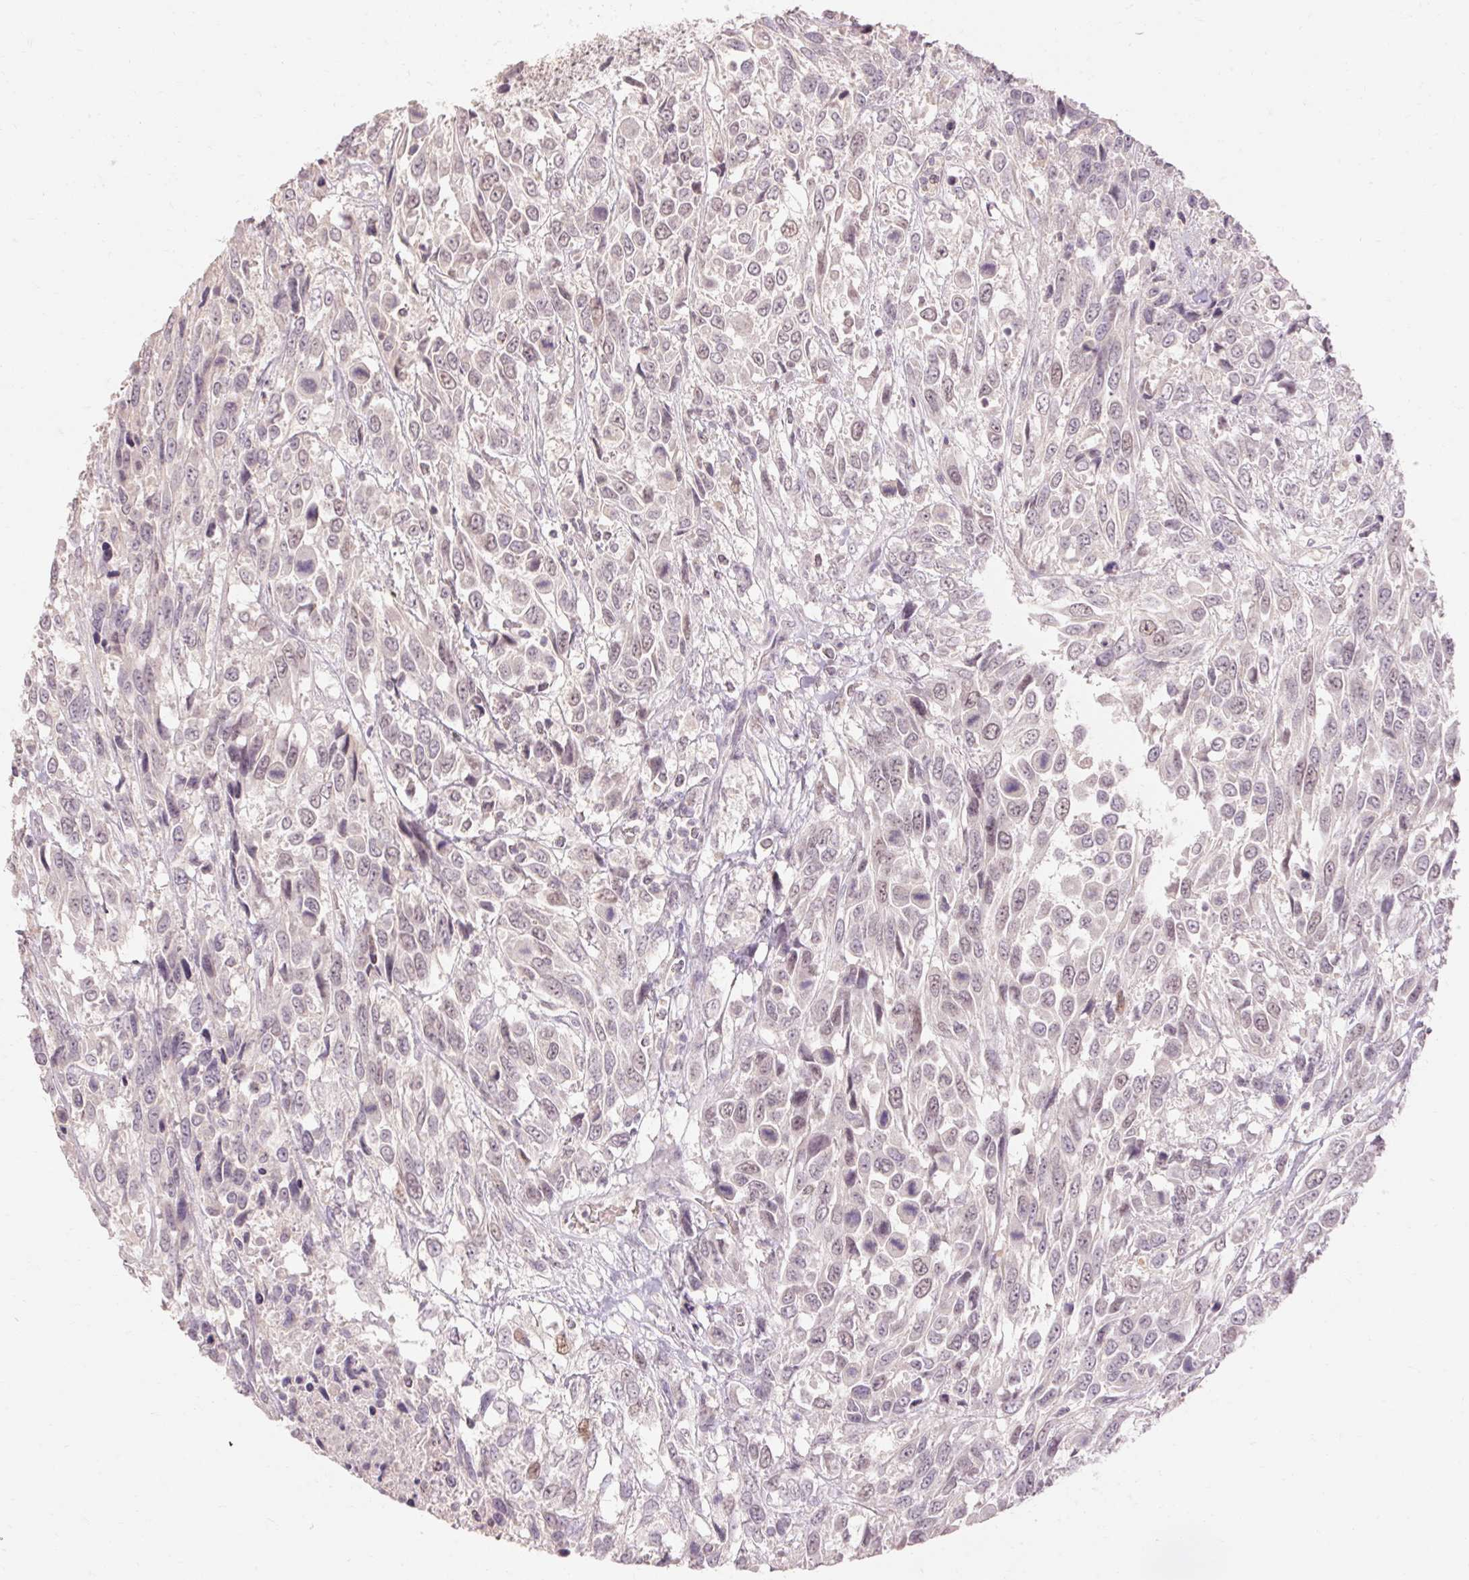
{"staining": {"intensity": "negative", "quantity": "none", "location": "none"}, "tissue": "urothelial cancer", "cell_type": "Tumor cells", "image_type": "cancer", "snomed": [{"axis": "morphology", "description": "Urothelial carcinoma, High grade"}, {"axis": "topography", "description": "Urinary bladder"}], "caption": "Human urothelial carcinoma (high-grade) stained for a protein using IHC displays no expression in tumor cells.", "gene": "SKP2", "patient": {"sex": "female", "age": 70}}